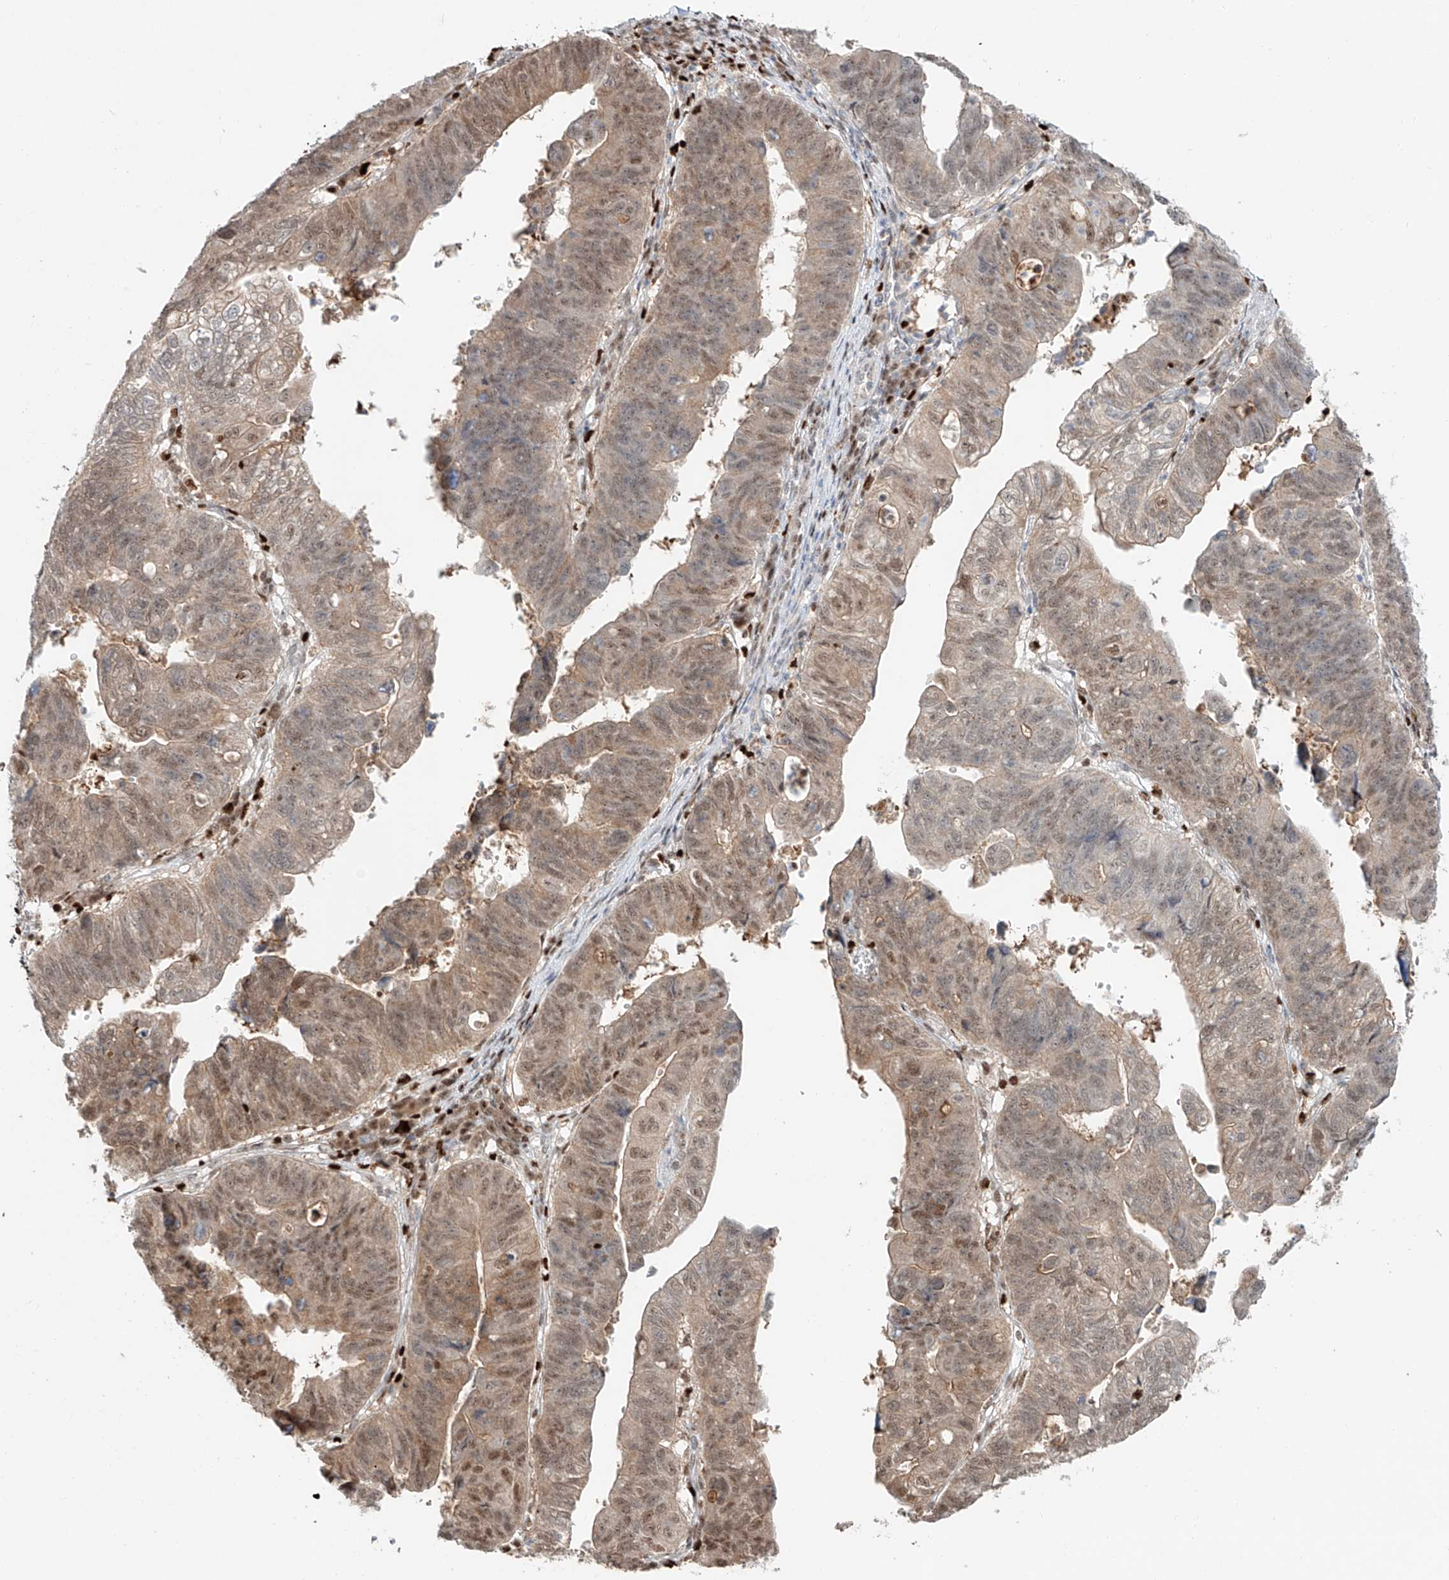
{"staining": {"intensity": "moderate", "quantity": ">75%", "location": "cytoplasmic/membranous,nuclear"}, "tissue": "stomach cancer", "cell_type": "Tumor cells", "image_type": "cancer", "snomed": [{"axis": "morphology", "description": "Adenocarcinoma, NOS"}, {"axis": "topography", "description": "Stomach"}], "caption": "IHC of human adenocarcinoma (stomach) shows medium levels of moderate cytoplasmic/membranous and nuclear expression in approximately >75% of tumor cells.", "gene": "DZIP1L", "patient": {"sex": "male", "age": 59}}